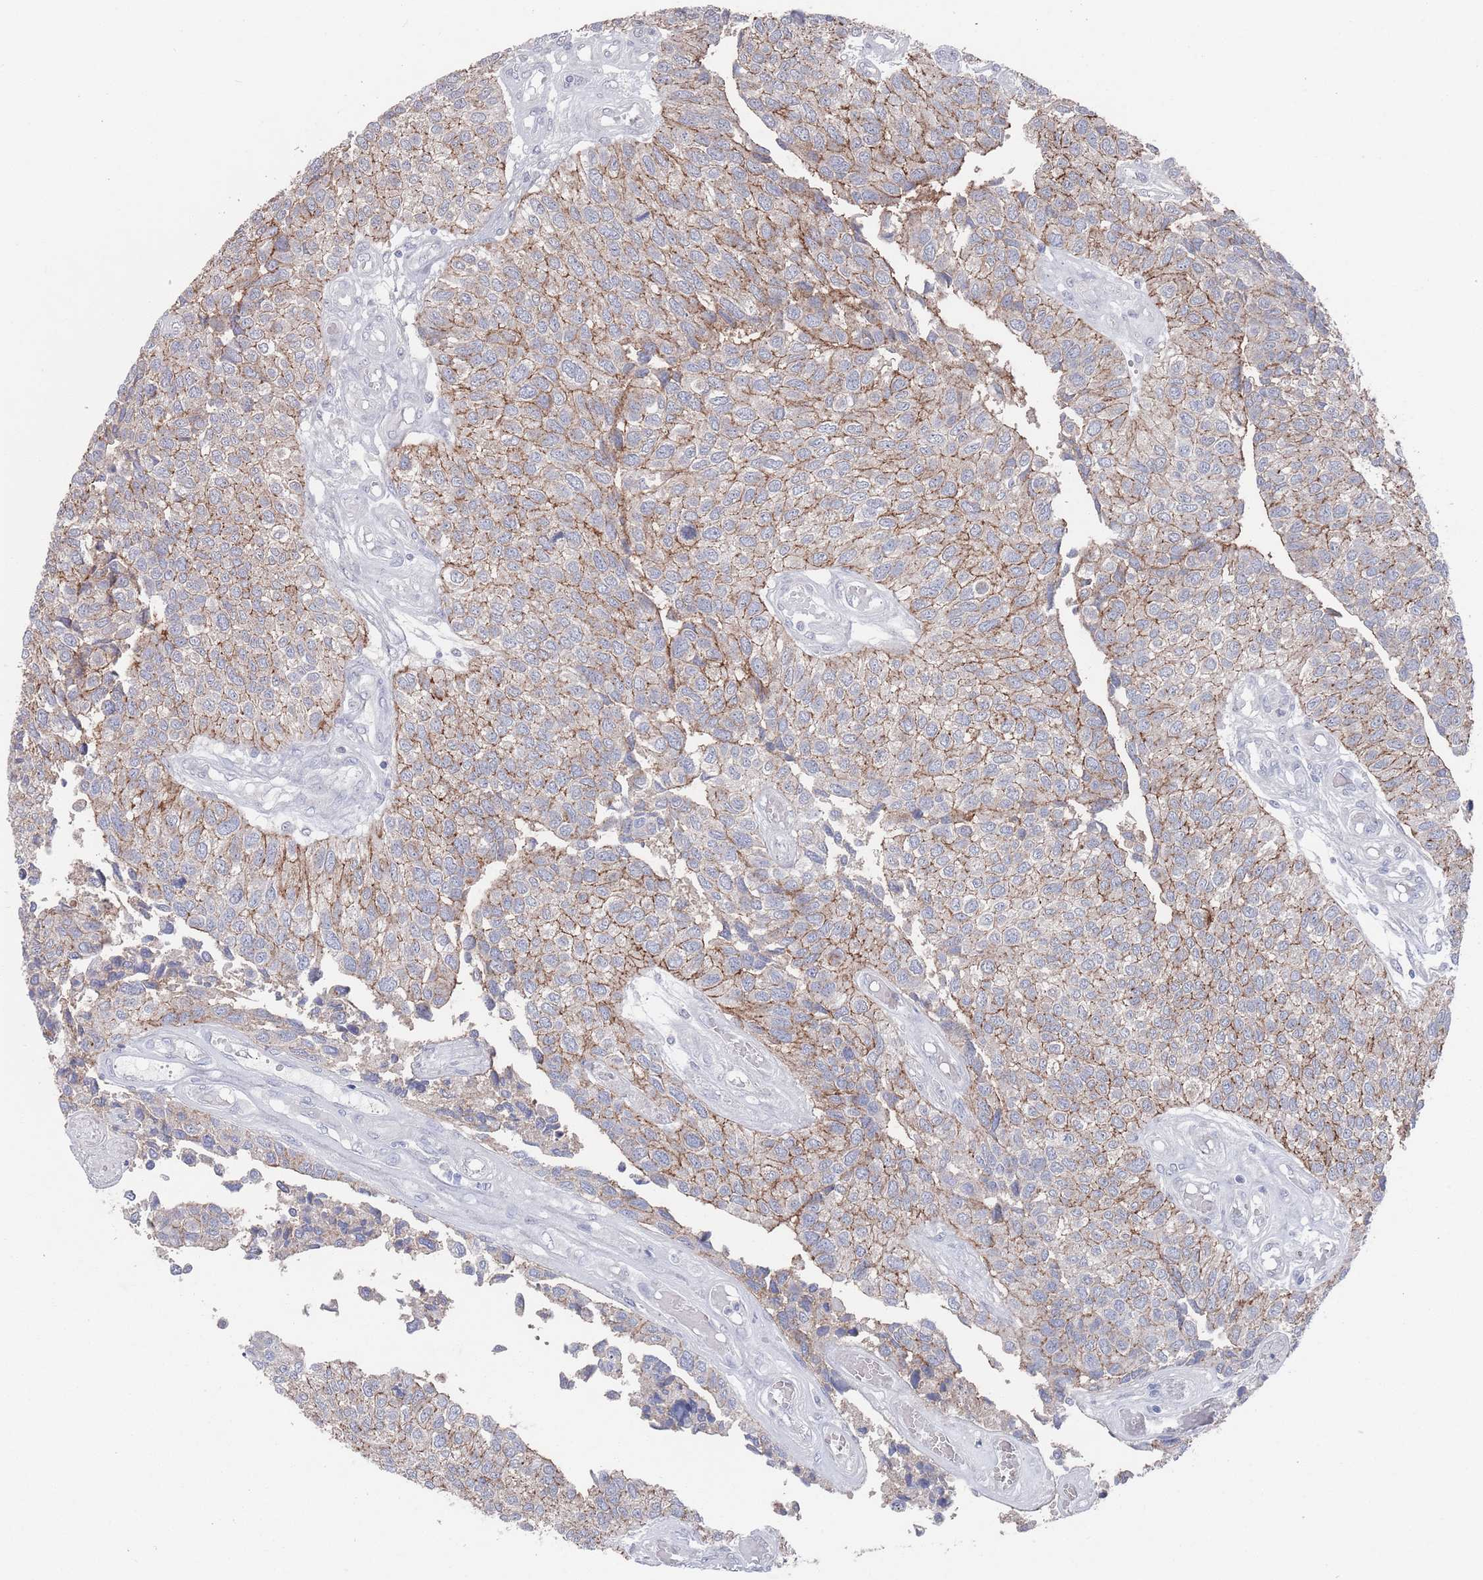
{"staining": {"intensity": "moderate", "quantity": "25%-75%", "location": "cytoplasmic/membranous"}, "tissue": "urothelial cancer", "cell_type": "Tumor cells", "image_type": "cancer", "snomed": [{"axis": "morphology", "description": "Urothelial carcinoma, NOS"}, {"axis": "topography", "description": "Urinary bladder"}], "caption": "IHC micrograph of neoplastic tissue: urothelial cancer stained using immunohistochemistry exhibits medium levels of moderate protein expression localized specifically in the cytoplasmic/membranous of tumor cells, appearing as a cytoplasmic/membranous brown color.", "gene": "PROM2", "patient": {"sex": "male", "age": 55}}